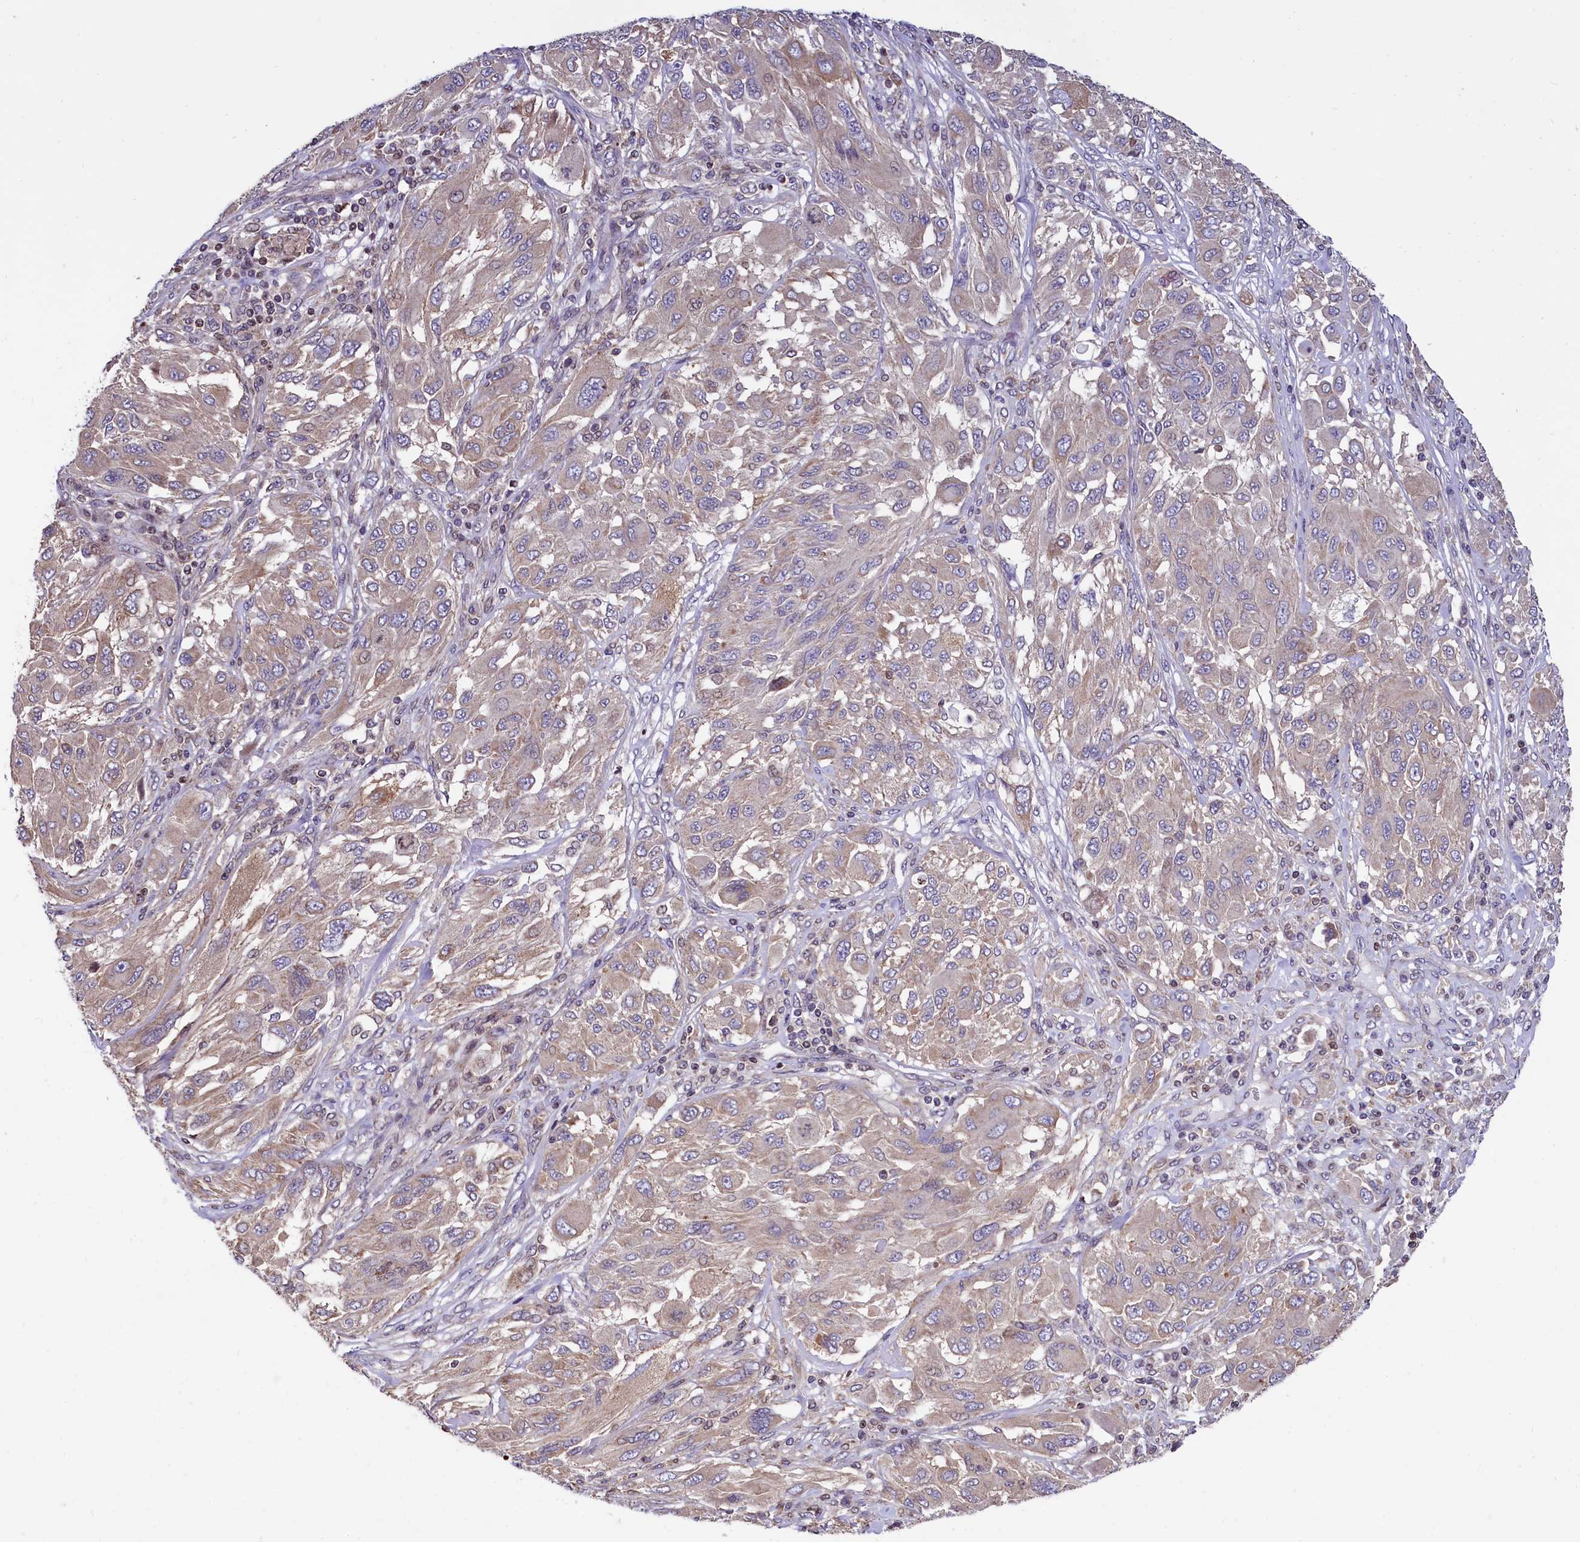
{"staining": {"intensity": "weak", "quantity": ">75%", "location": "cytoplasmic/membranous"}, "tissue": "melanoma", "cell_type": "Tumor cells", "image_type": "cancer", "snomed": [{"axis": "morphology", "description": "Malignant melanoma, NOS"}, {"axis": "topography", "description": "Skin"}], "caption": "IHC (DAB) staining of malignant melanoma displays weak cytoplasmic/membranous protein staining in approximately >75% of tumor cells.", "gene": "ZNF2", "patient": {"sex": "female", "age": 91}}